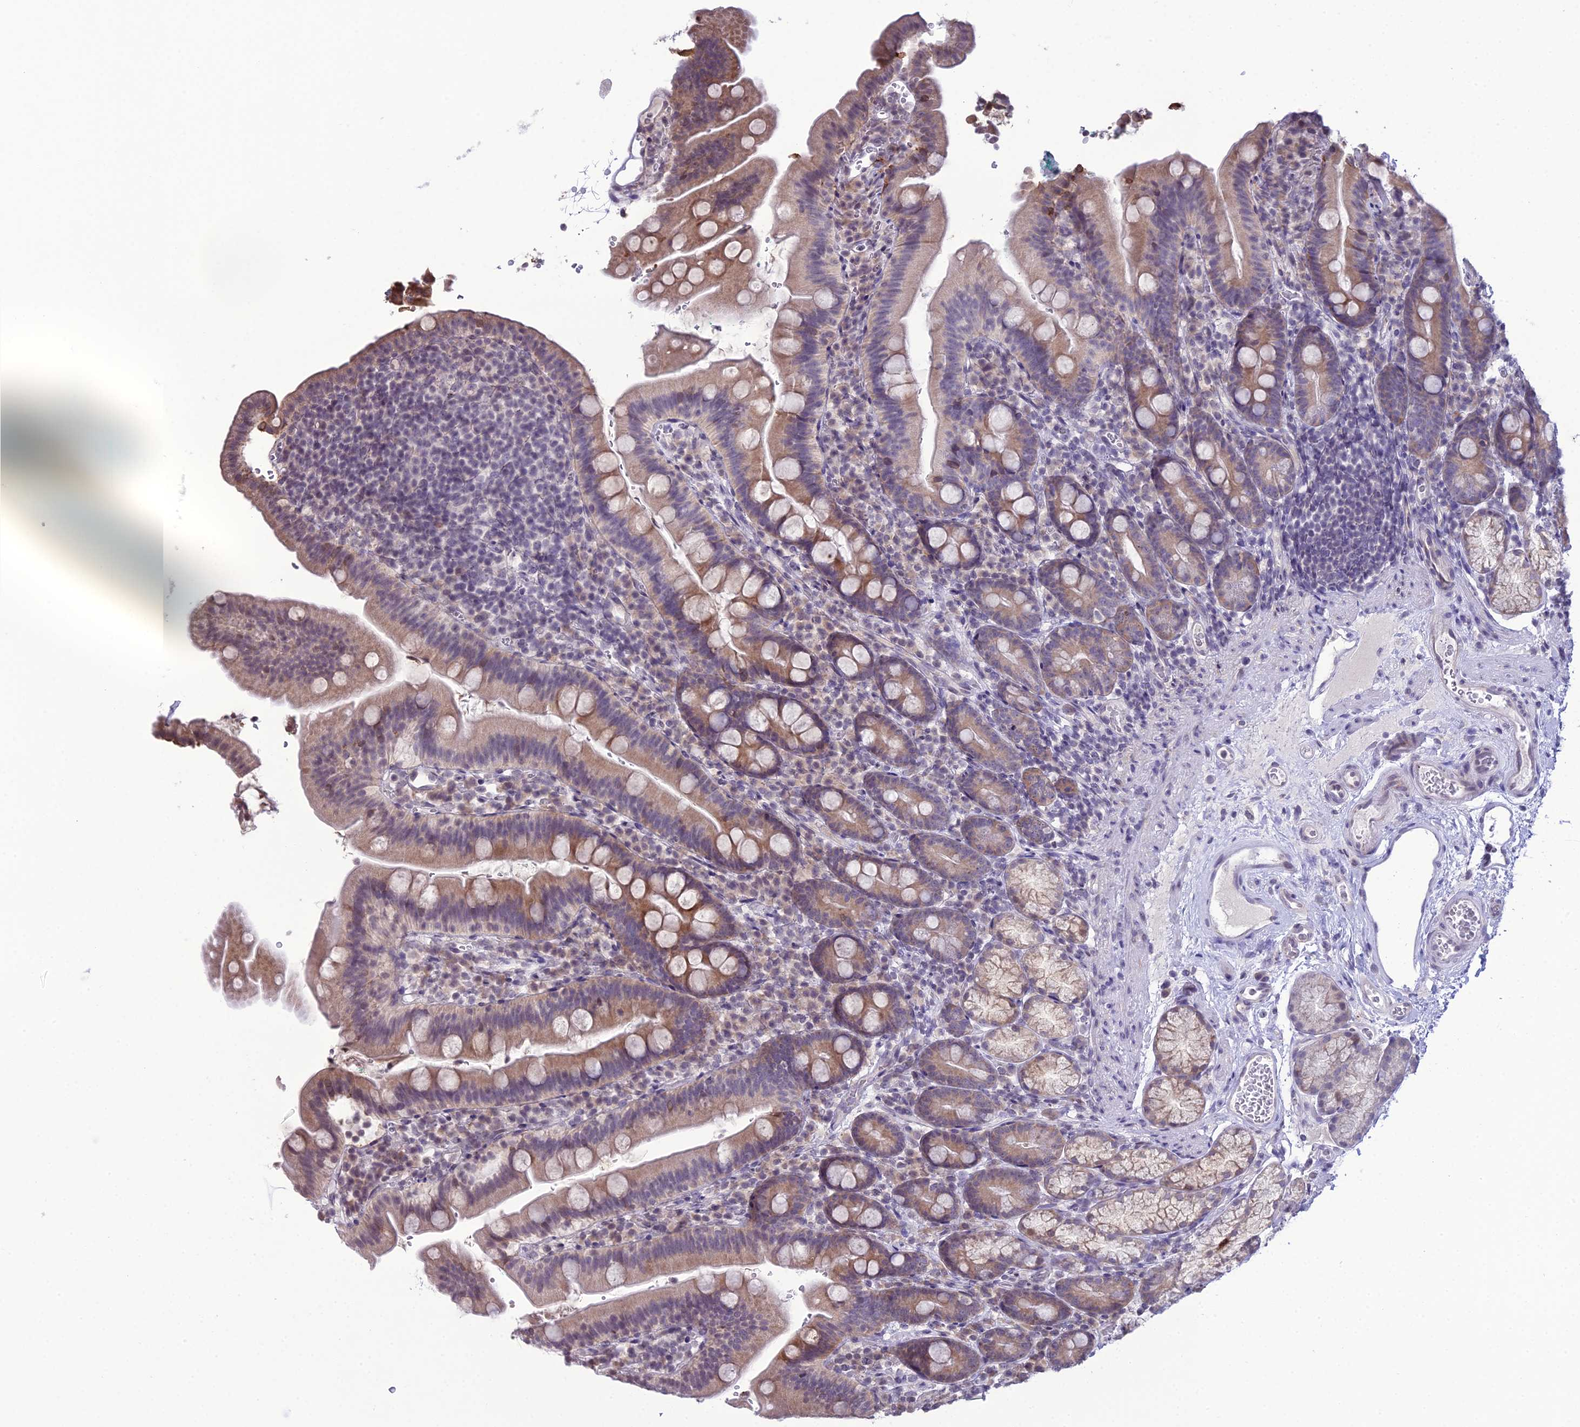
{"staining": {"intensity": "moderate", "quantity": ">75%", "location": "cytoplasmic/membranous"}, "tissue": "duodenum", "cell_type": "Glandular cells", "image_type": "normal", "snomed": [{"axis": "morphology", "description": "Normal tissue, NOS"}, {"axis": "topography", "description": "Duodenum"}], "caption": "This photomicrograph demonstrates benign duodenum stained with immunohistochemistry to label a protein in brown. The cytoplasmic/membranous of glandular cells show moderate positivity for the protein. Nuclei are counter-stained blue.", "gene": "RPS26", "patient": {"sex": "female", "age": 67}}